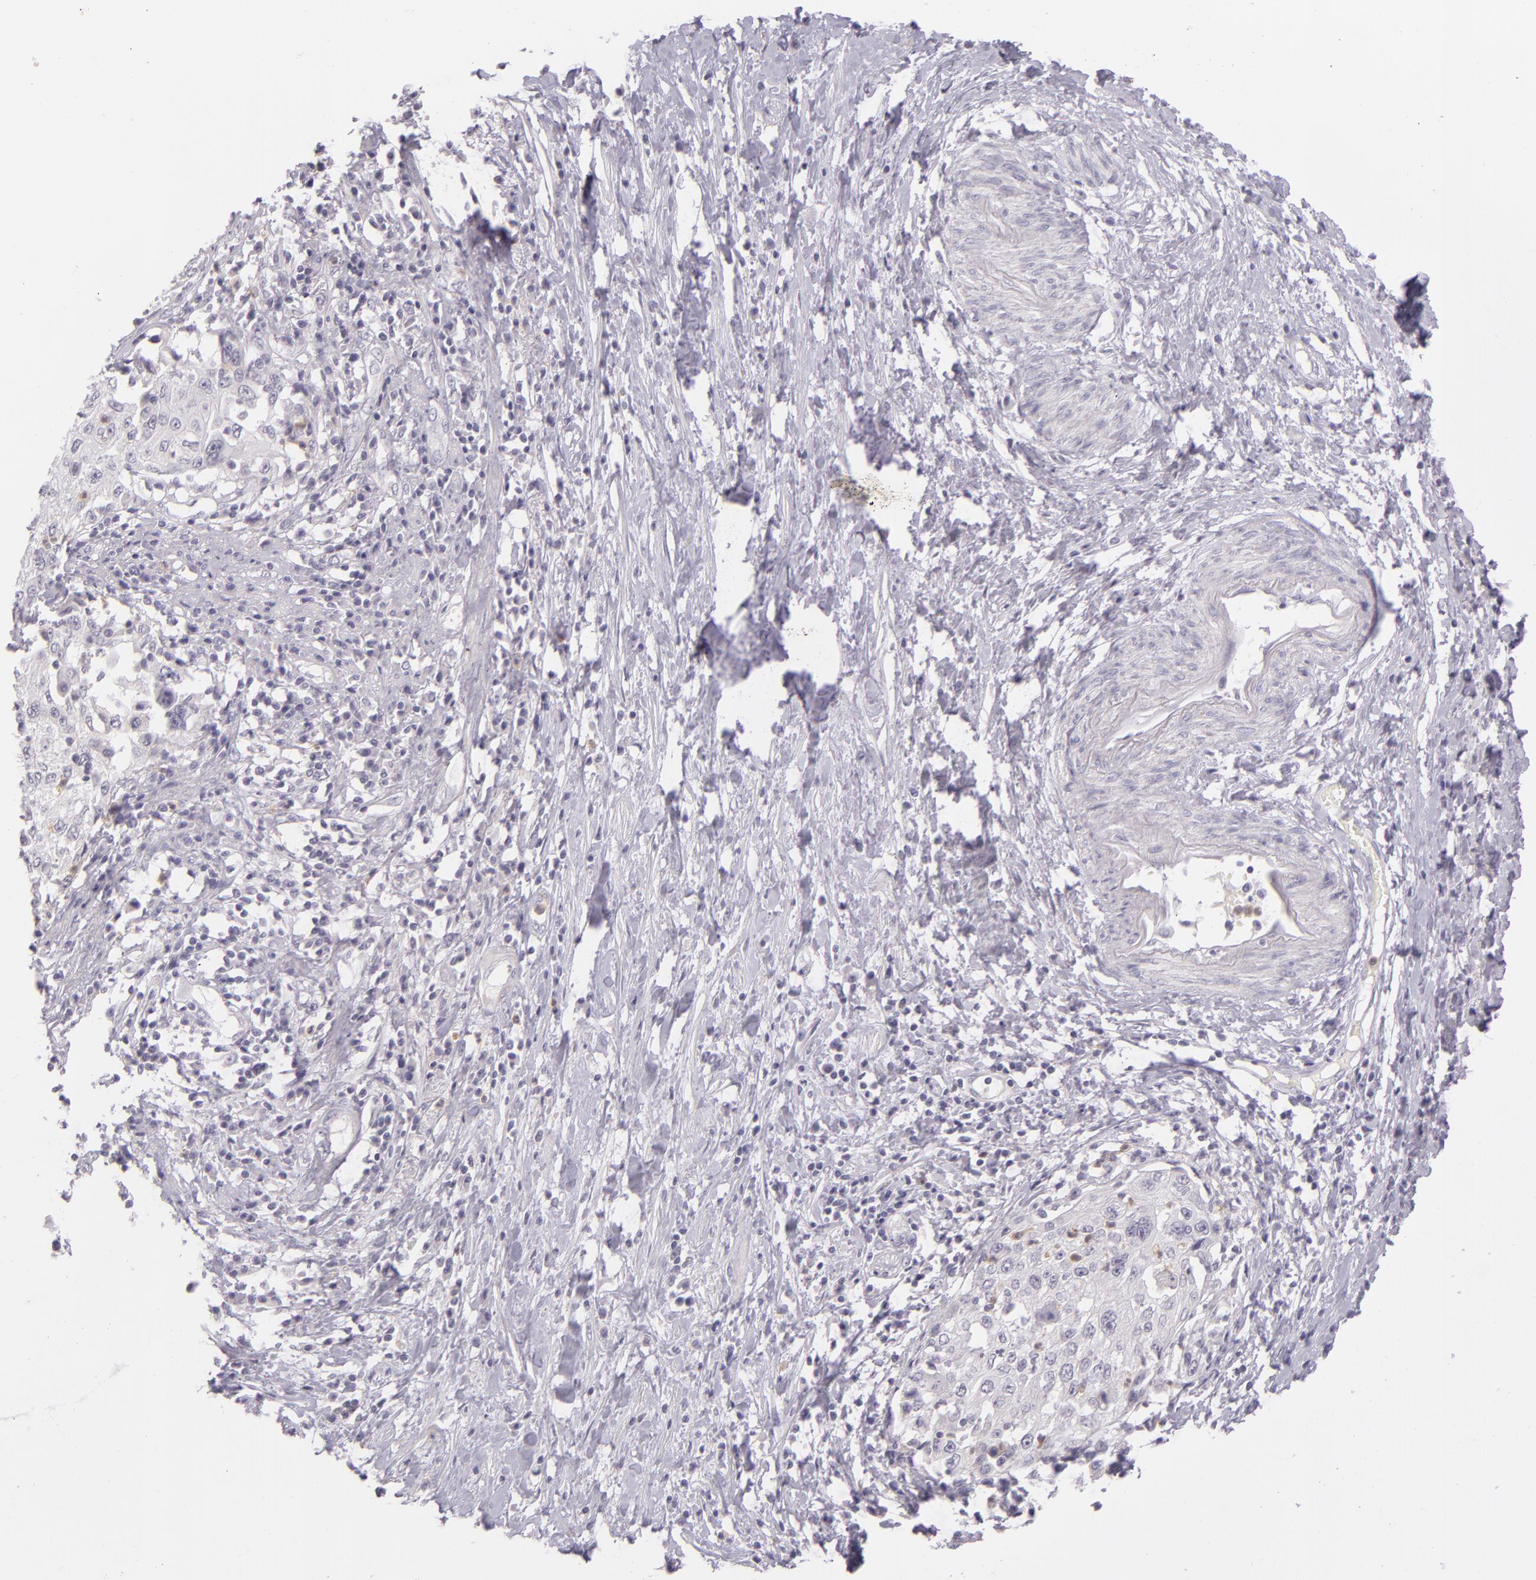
{"staining": {"intensity": "negative", "quantity": "none", "location": "none"}, "tissue": "cervical cancer", "cell_type": "Tumor cells", "image_type": "cancer", "snomed": [{"axis": "morphology", "description": "Squamous cell carcinoma, NOS"}, {"axis": "topography", "description": "Cervix"}], "caption": "Immunohistochemical staining of human squamous cell carcinoma (cervical) shows no significant staining in tumor cells.", "gene": "CBS", "patient": {"sex": "female", "age": 57}}